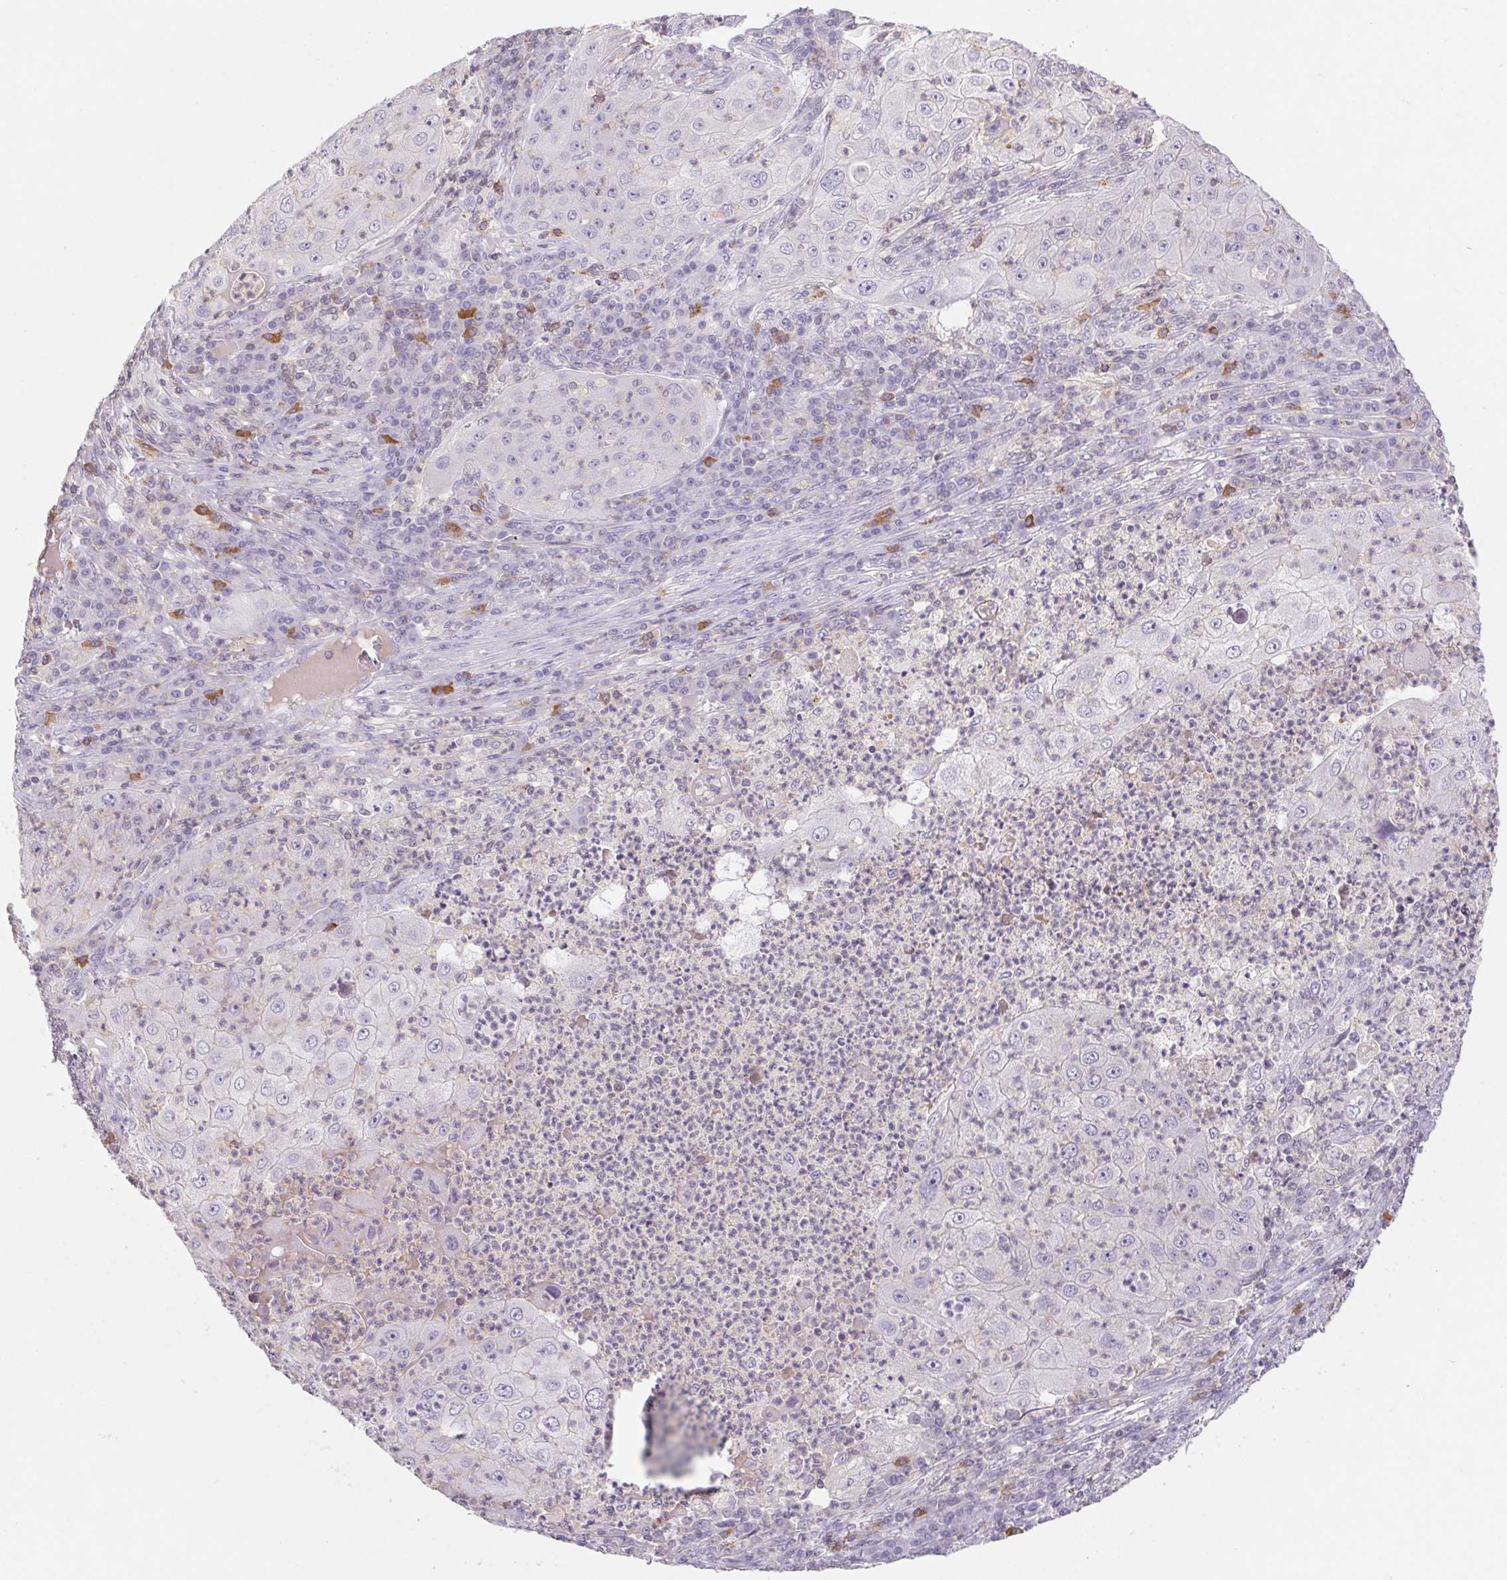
{"staining": {"intensity": "negative", "quantity": "none", "location": "none"}, "tissue": "lung cancer", "cell_type": "Tumor cells", "image_type": "cancer", "snomed": [{"axis": "morphology", "description": "Squamous cell carcinoma, NOS"}, {"axis": "topography", "description": "Lung"}], "caption": "High power microscopy image of an immunohistochemistry micrograph of lung cancer, revealing no significant expression in tumor cells. The staining was performed using DAB (3,3'-diaminobenzidine) to visualize the protein expression in brown, while the nuclei were stained in blue with hematoxylin (Magnification: 20x).", "gene": "KIF26A", "patient": {"sex": "female", "age": 59}}